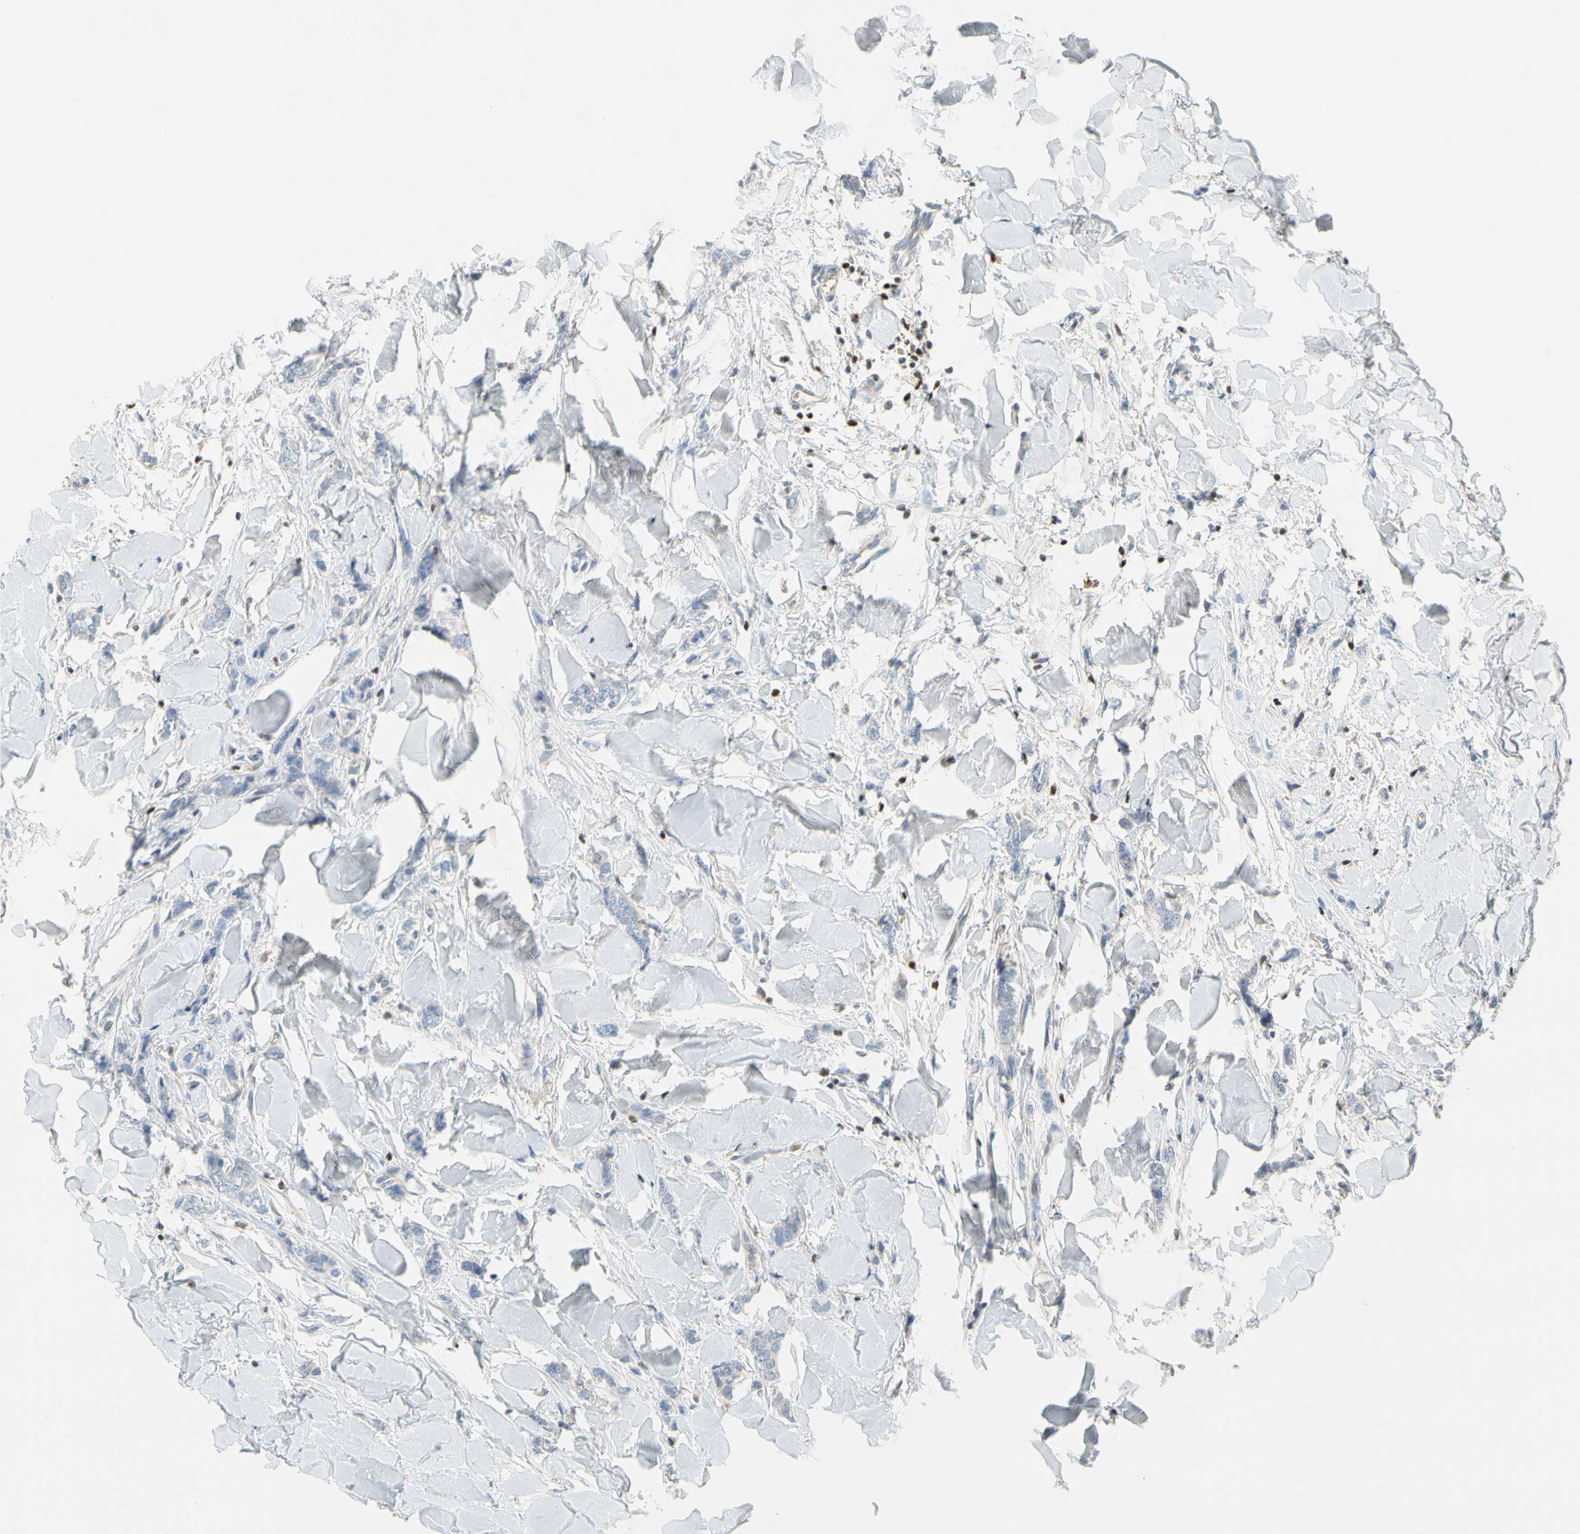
{"staining": {"intensity": "negative", "quantity": "none", "location": "none"}, "tissue": "breast cancer", "cell_type": "Tumor cells", "image_type": "cancer", "snomed": [{"axis": "morphology", "description": "Lobular carcinoma"}, {"axis": "topography", "description": "Skin"}, {"axis": "topography", "description": "Breast"}], "caption": "Tumor cells show no significant staining in breast lobular carcinoma.", "gene": "SP140", "patient": {"sex": "female", "age": 46}}